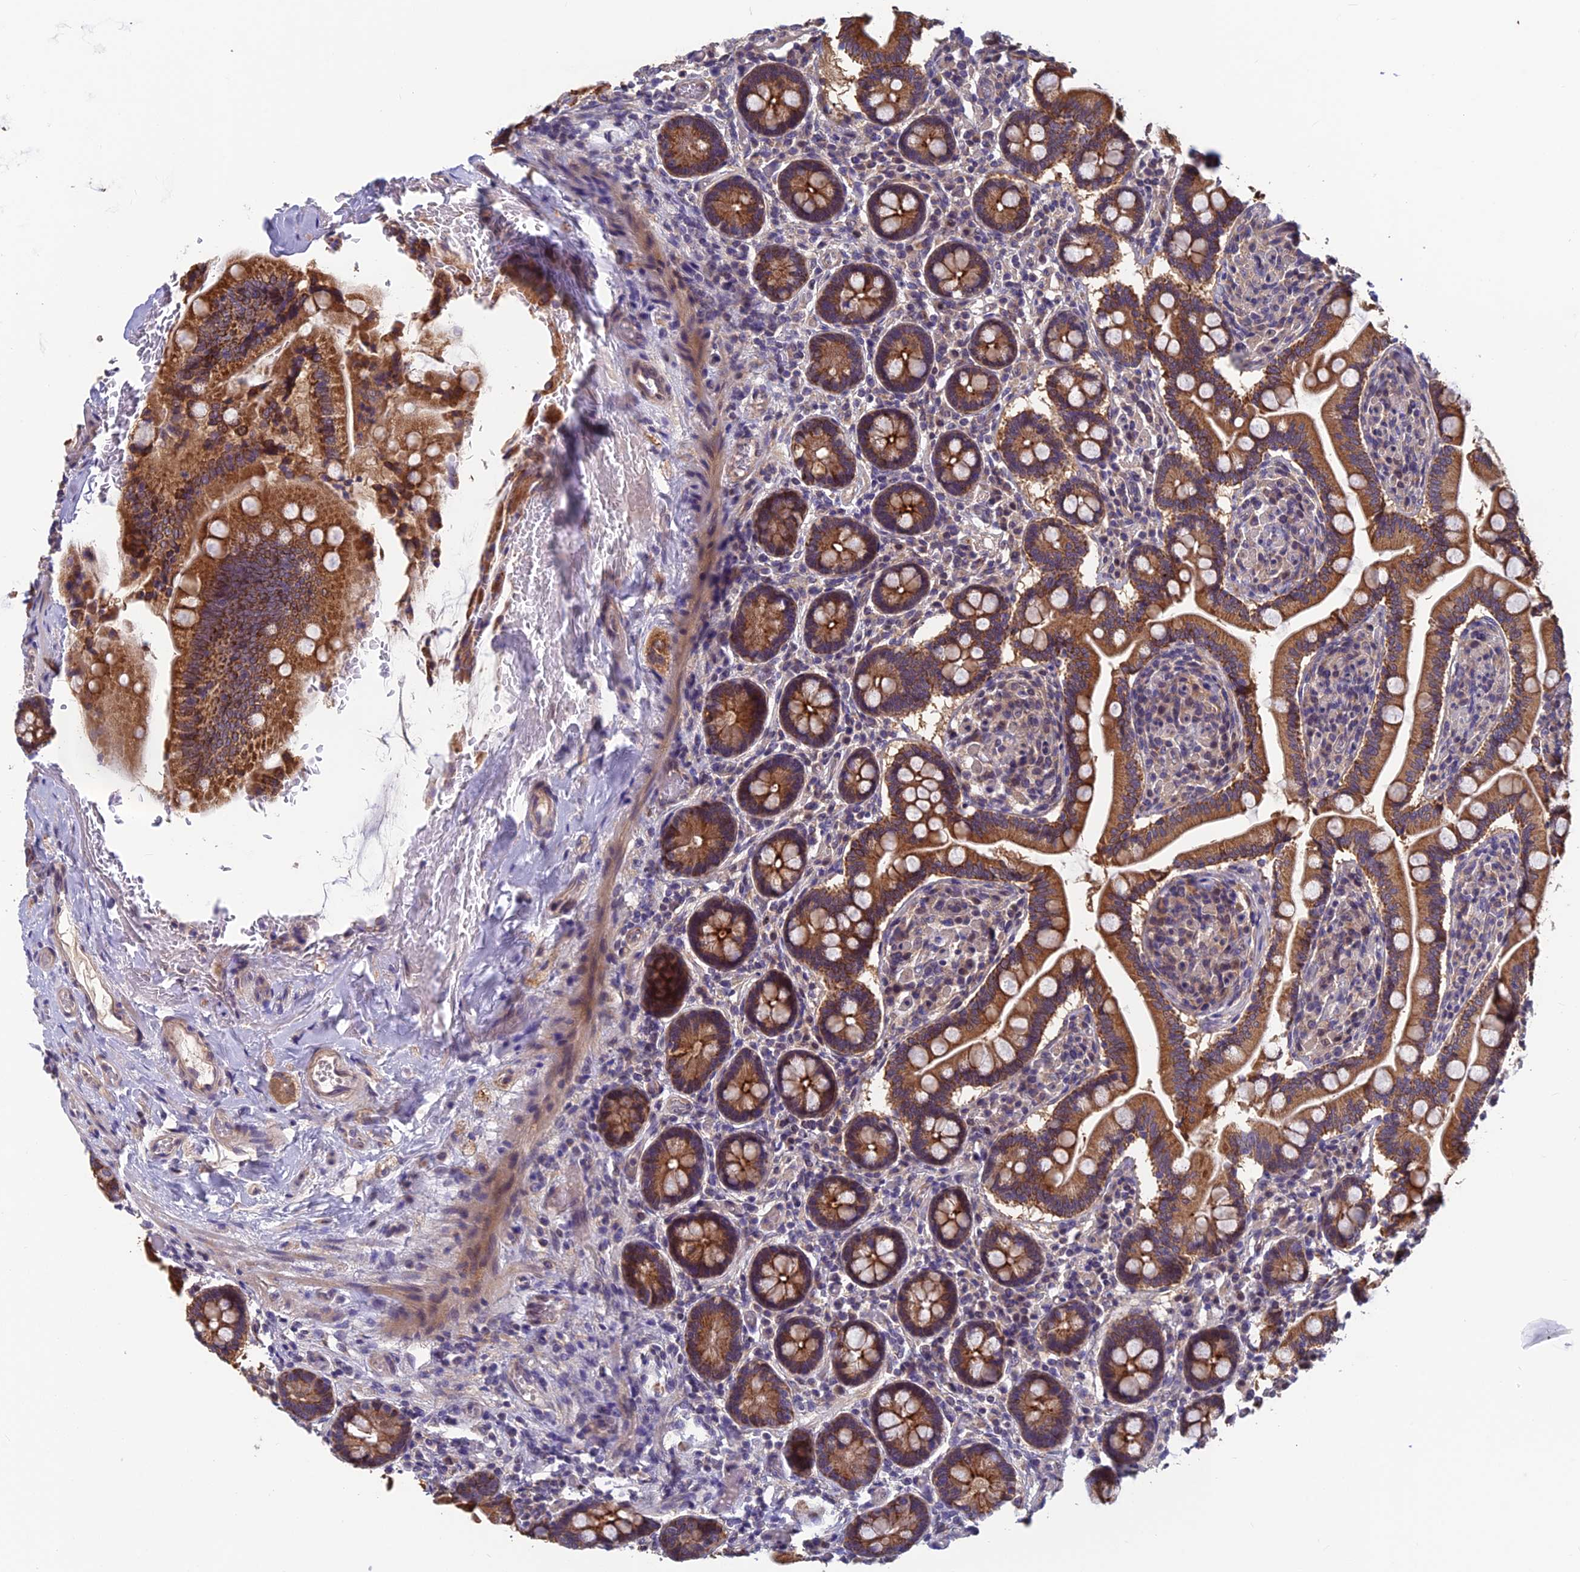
{"staining": {"intensity": "strong", "quantity": ">75%", "location": "cytoplasmic/membranous"}, "tissue": "small intestine", "cell_type": "Glandular cells", "image_type": "normal", "snomed": [{"axis": "morphology", "description": "Normal tissue, NOS"}, {"axis": "topography", "description": "Small intestine"}], "caption": "Strong cytoplasmic/membranous protein positivity is present in approximately >75% of glandular cells in small intestine.", "gene": "HECA", "patient": {"sex": "female", "age": 64}}